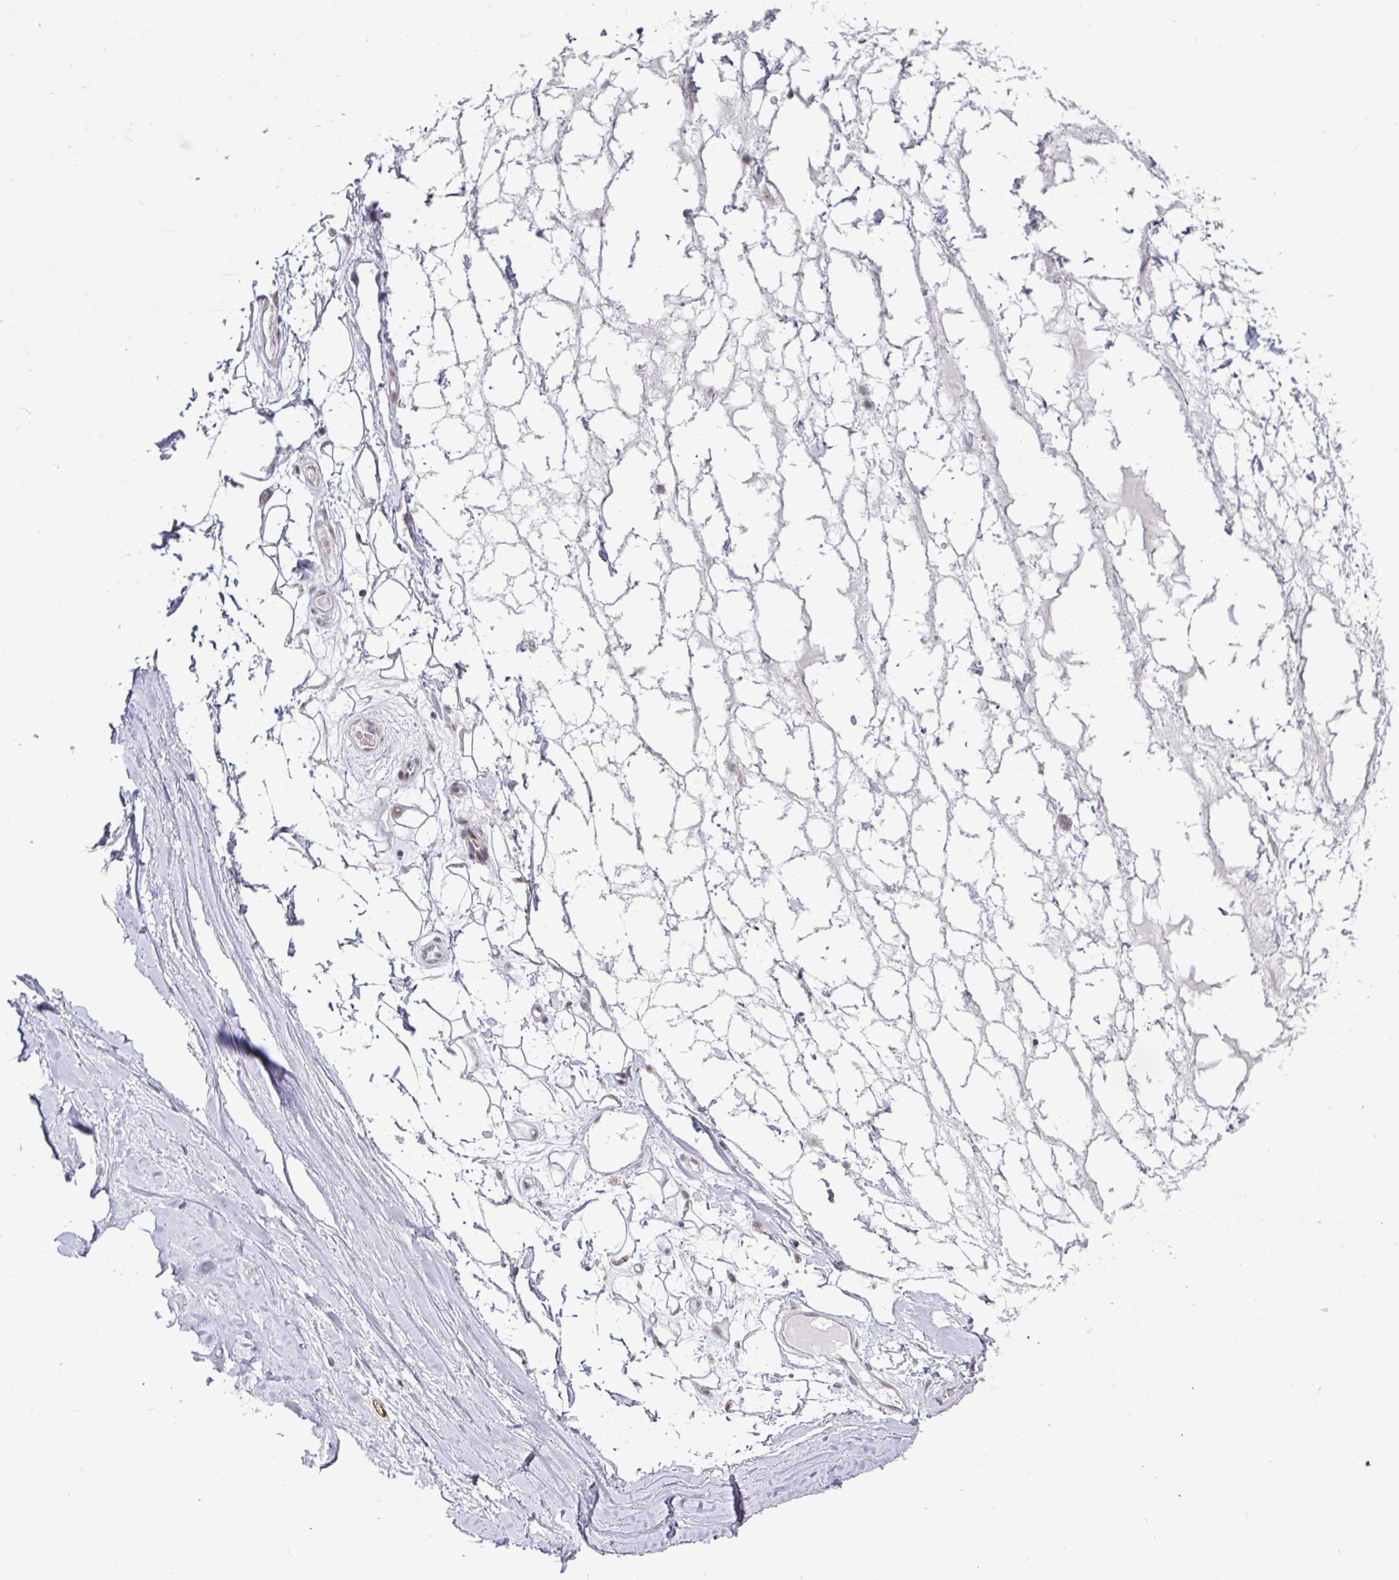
{"staining": {"intensity": "negative", "quantity": "none", "location": "none"}, "tissue": "adipose tissue", "cell_type": "Adipocytes", "image_type": "normal", "snomed": [{"axis": "morphology", "description": "Normal tissue, NOS"}, {"axis": "topography", "description": "Lymph node"}, {"axis": "topography", "description": "Cartilage tissue"}, {"axis": "topography", "description": "Nasopharynx"}], "caption": "Human adipose tissue stained for a protein using immunohistochemistry (IHC) exhibits no positivity in adipocytes.", "gene": "DZIP1", "patient": {"sex": "male", "age": 63}}